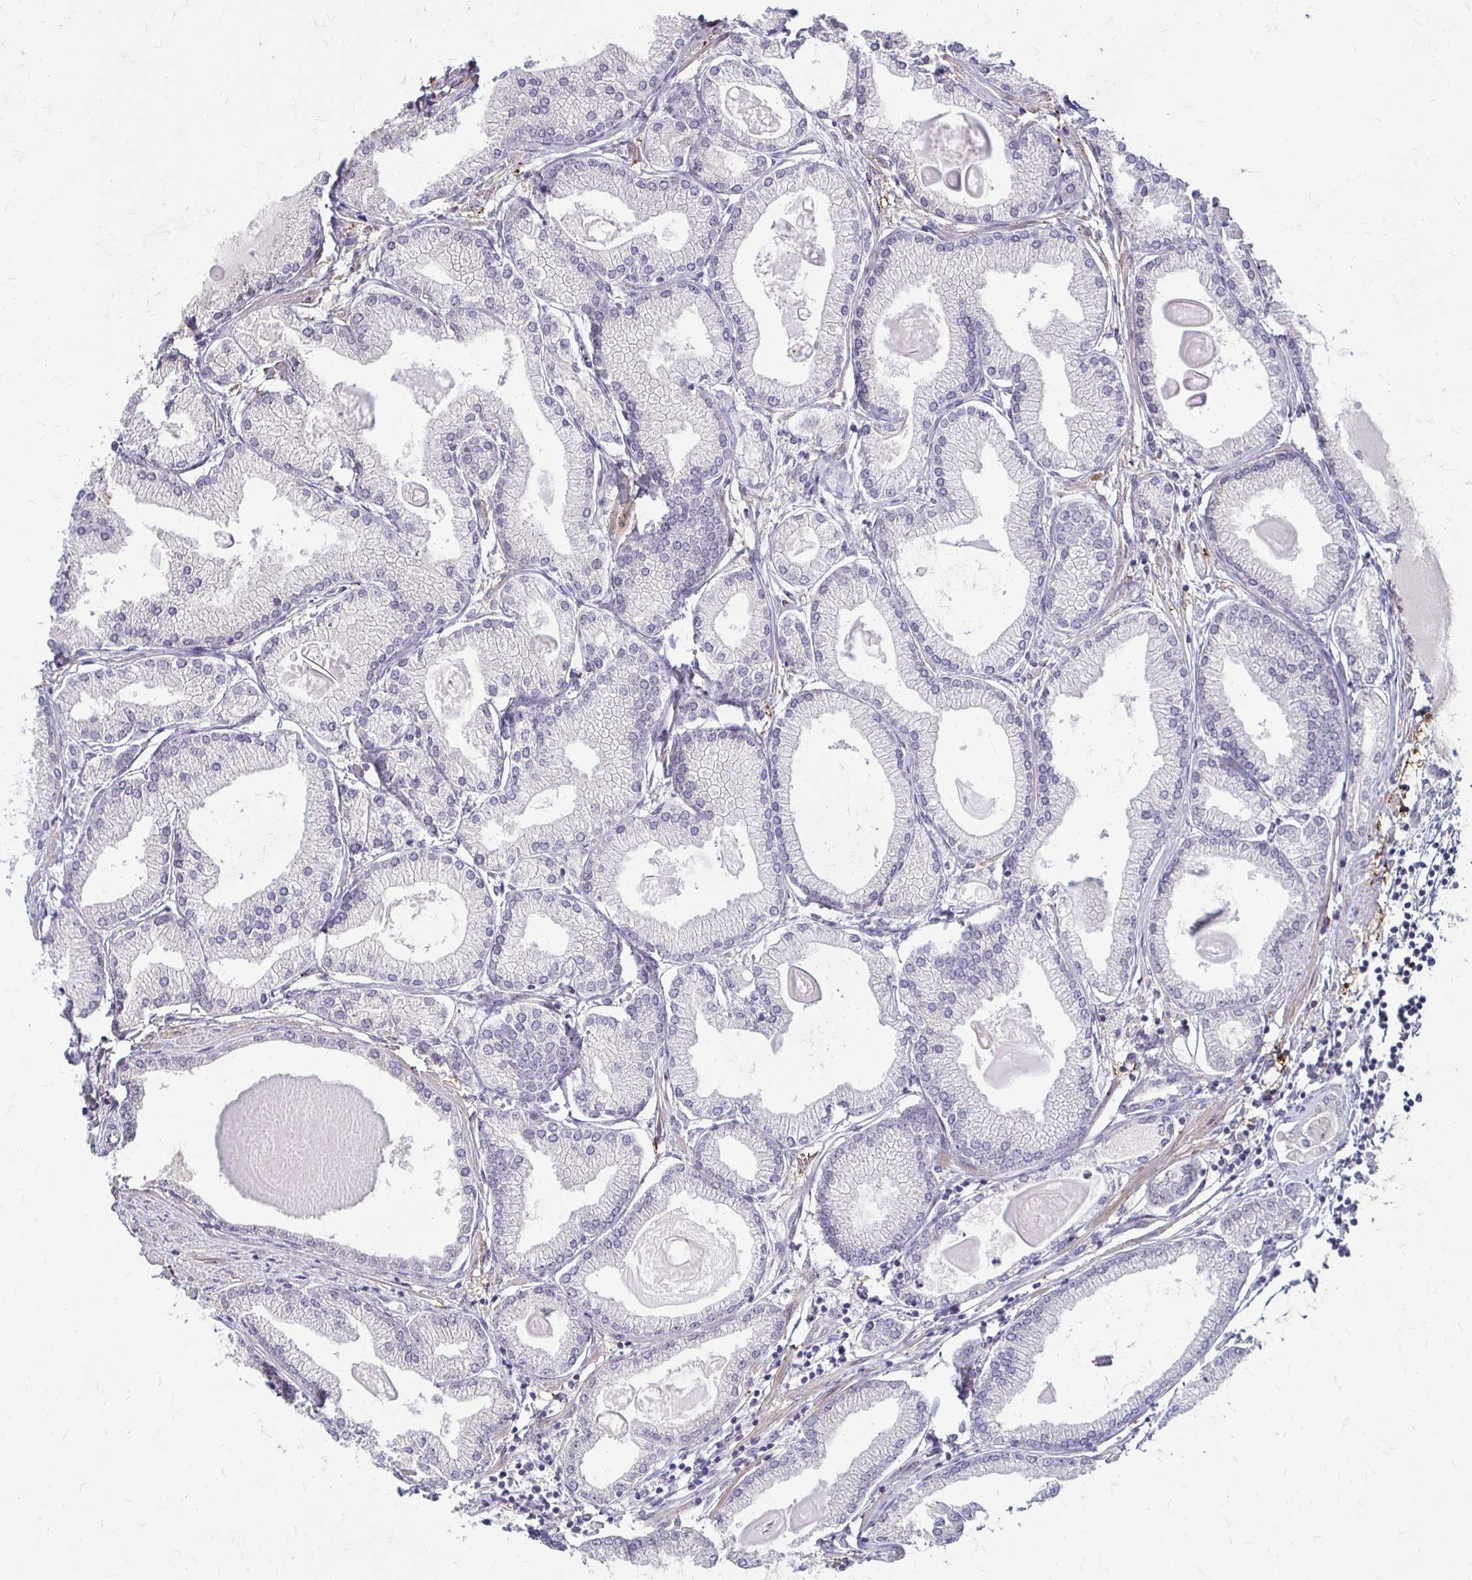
{"staining": {"intensity": "negative", "quantity": "none", "location": "none"}, "tissue": "prostate cancer", "cell_type": "Tumor cells", "image_type": "cancer", "snomed": [{"axis": "morphology", "description": "Adenocarcinoma, High grade"}, {"axis": "topography", "description": "Prostate"}], "caption": "There is no significant positivity in tumor cells of prostate high-grade adenocarcinoma.", "gene": "CFL2", "patient": {"sex": "male", "age": 68}}